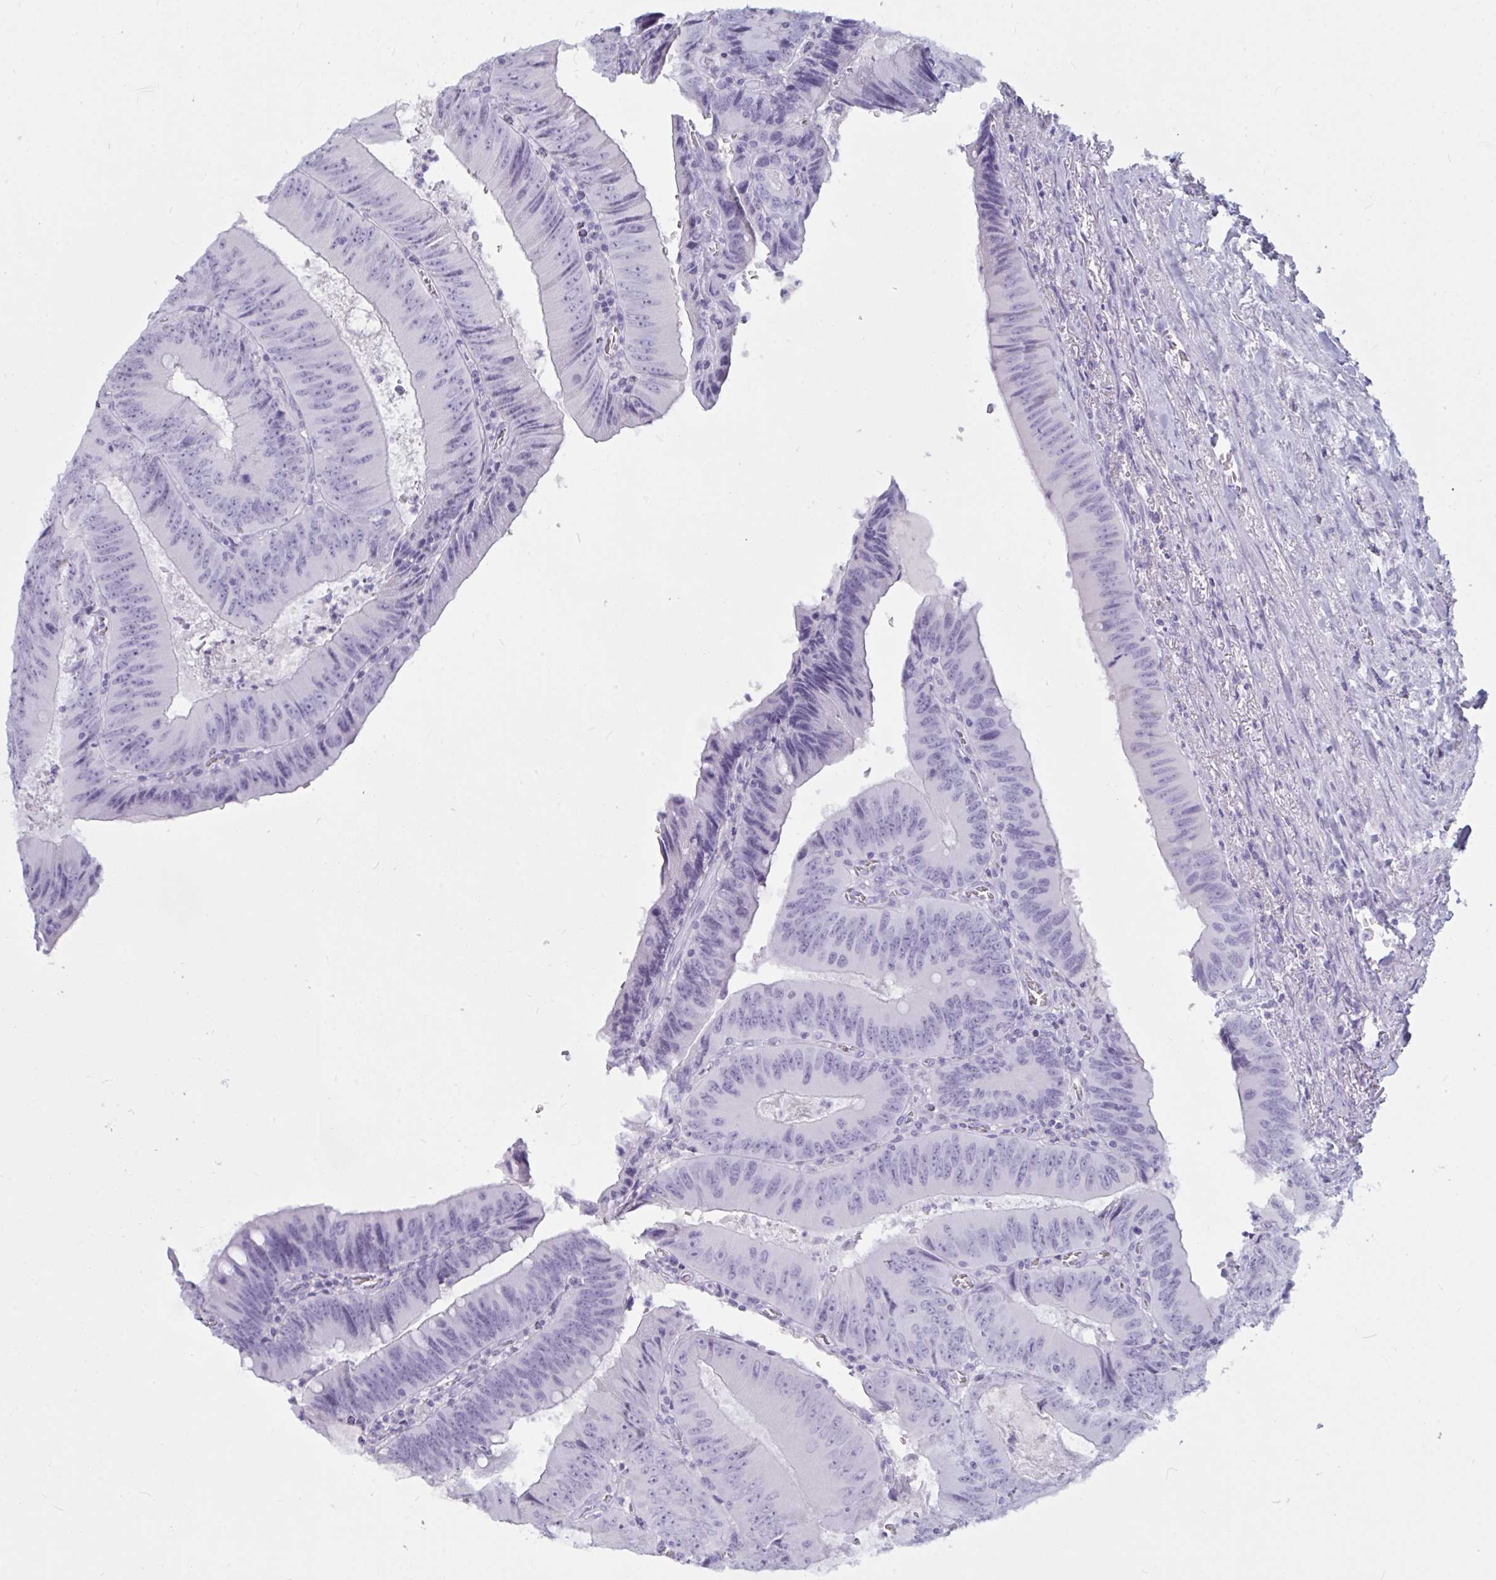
{"staining": {"intensity": "negative", "quantity": "none", "location": "none"}, "tissue": "colorectal cancer", "cell_type": "Tumor cells", "image_type": "cancer", "snomed": [{"axis": "morphology", "description": "Adenocarcinoma, NOS"}, {"axis": "topography", "description": "Rectum"}], "caption": "Adenocarcinoma (colorectal) stained for a protein using immunohistochemistry demonstrates no staining tumor cells.", "gene": "BBS10", "patient": {"sex": "female", "age": 72}}